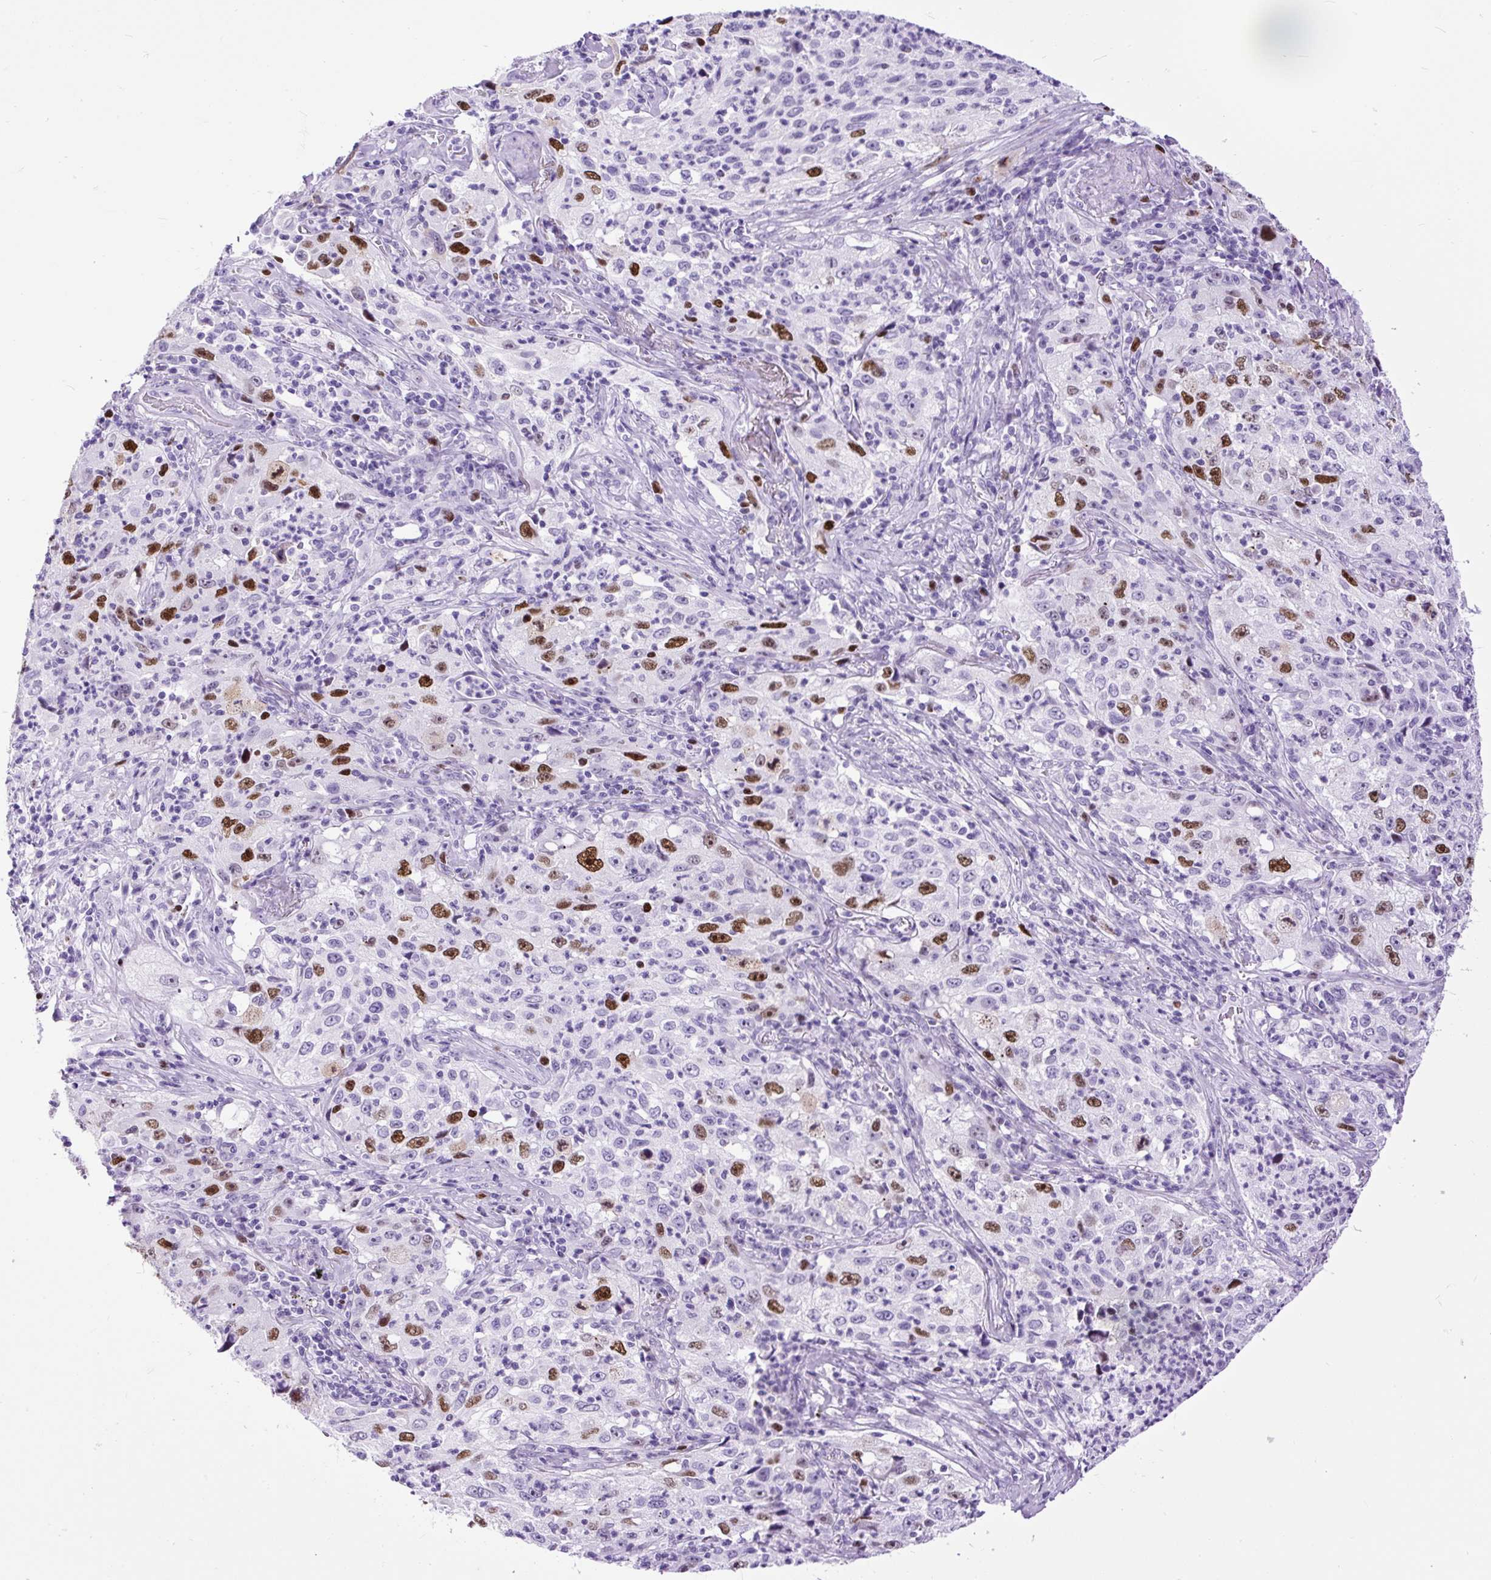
{"staining": {"intensity": "strong", "quantity": "<25%", "location": "nuclear"}, "tissue": "lung cancer", "cell_type": "Tumor cells", "image_type": "cancer", "snomed": [{"axis": "morphology", "description": "Squamous cell carcinoma, NOS"}, {"axis": "topography", "description": "Lung"}], "caption": "An IHC micrograph of tumor tissue is shown. Protein staining in brown highlights strong nuclear positivity in lung cancer (squamous cell carcinoma) within tumor cells.", "gene": "RACGAP1", "patient": {"sex": "male", "age": 71}}